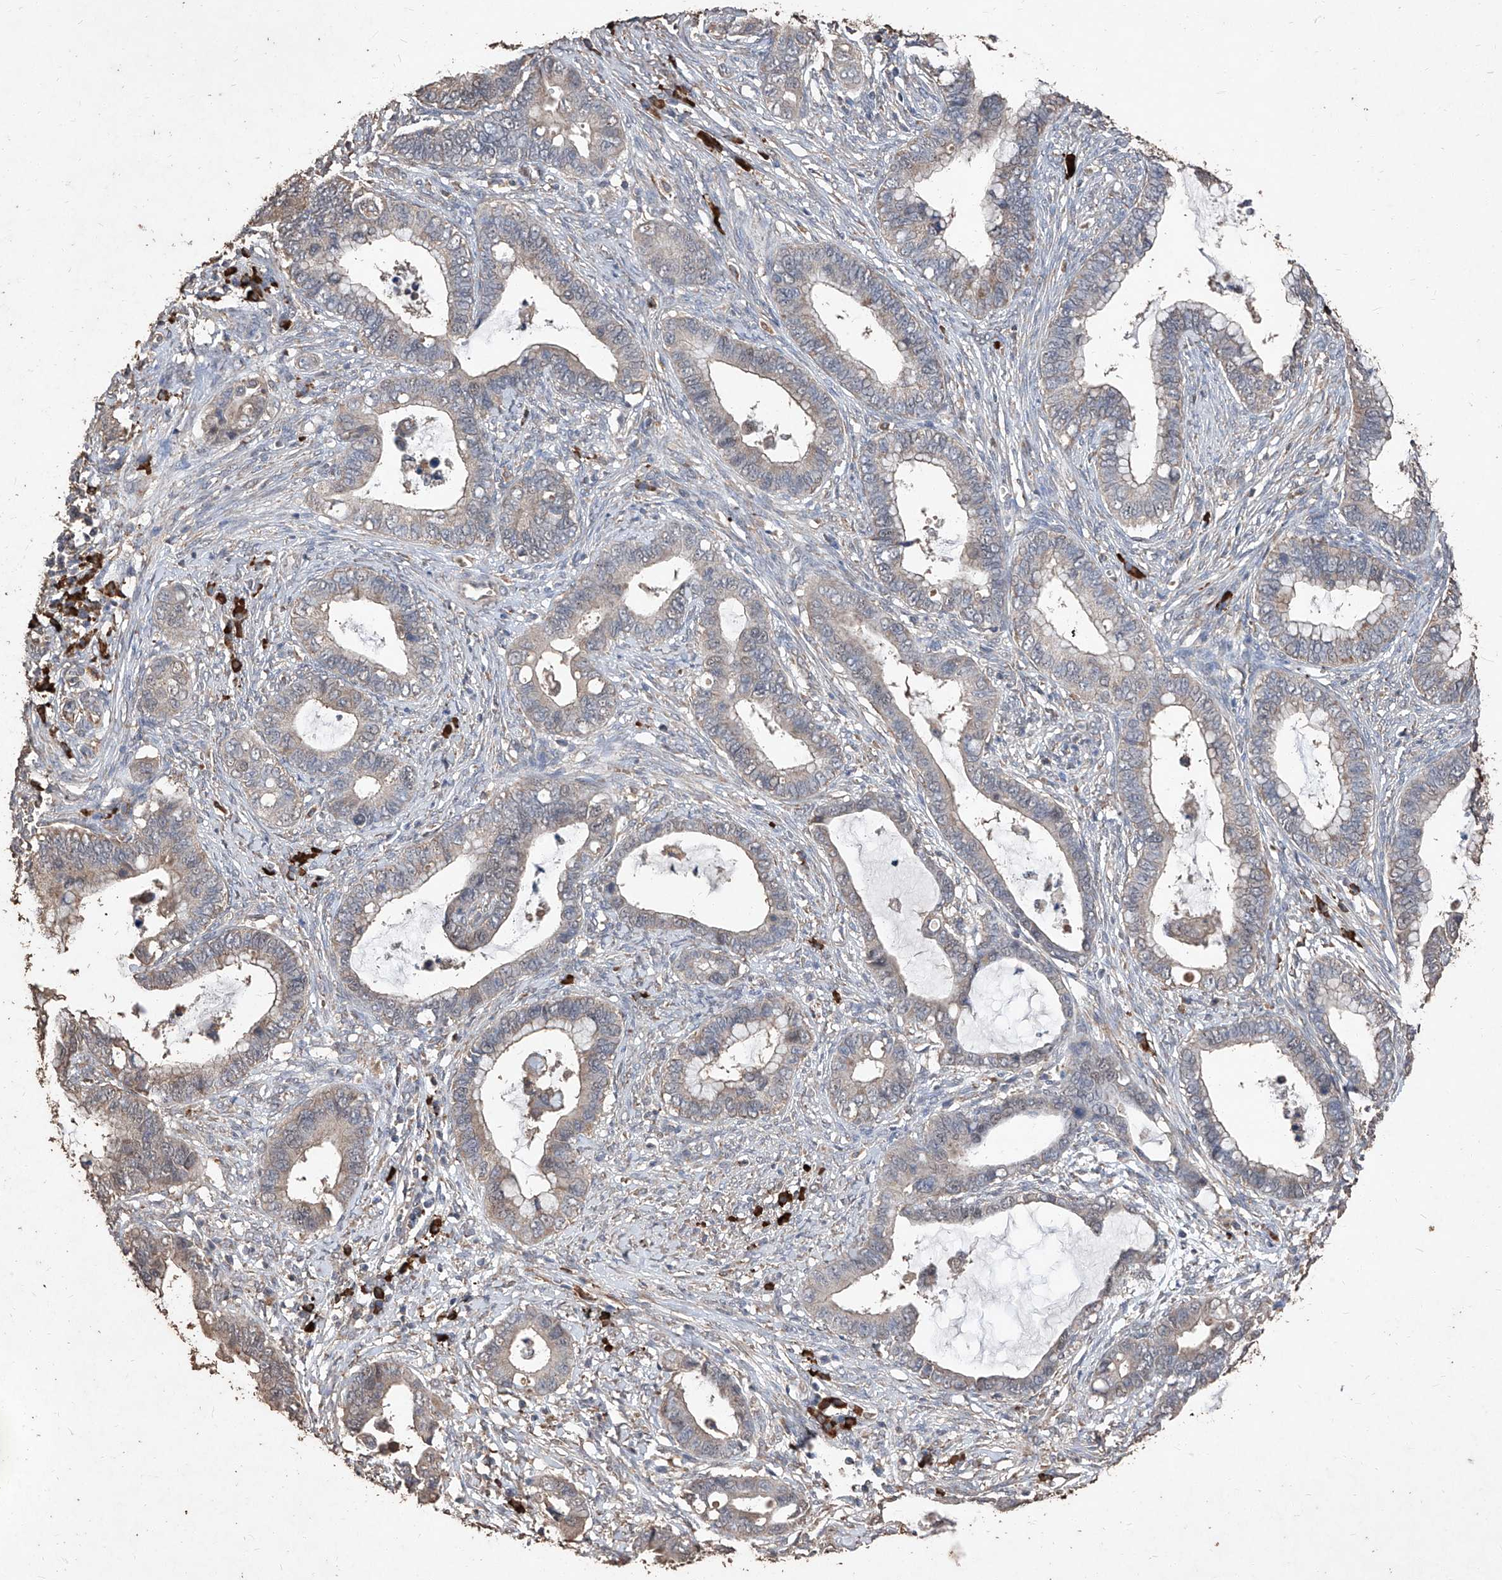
{"staining": {"intensity": "weak", "quantity": "25%-75%", "location": "cytoplasmic/membranous"}, "tissue": "cervical cancer", "cell_type": "Tumor cells", "image_type": "cancer", "snomed": [{"axis": "morphology", "description": "Adenocarcinoma, NOS"}, {"axis": "topography", "description": "Cervix"}], "caption": "Tumor cells demonstrate low levels of weak cytoplasmic/membranous staining in about 25%-75% of cells in adenocarcinoma (cervical). (Brightfield microscopy of DAB IHC at high magnification).", "gene": "EML1", "patient": {"sex": "female", "age": 44}}